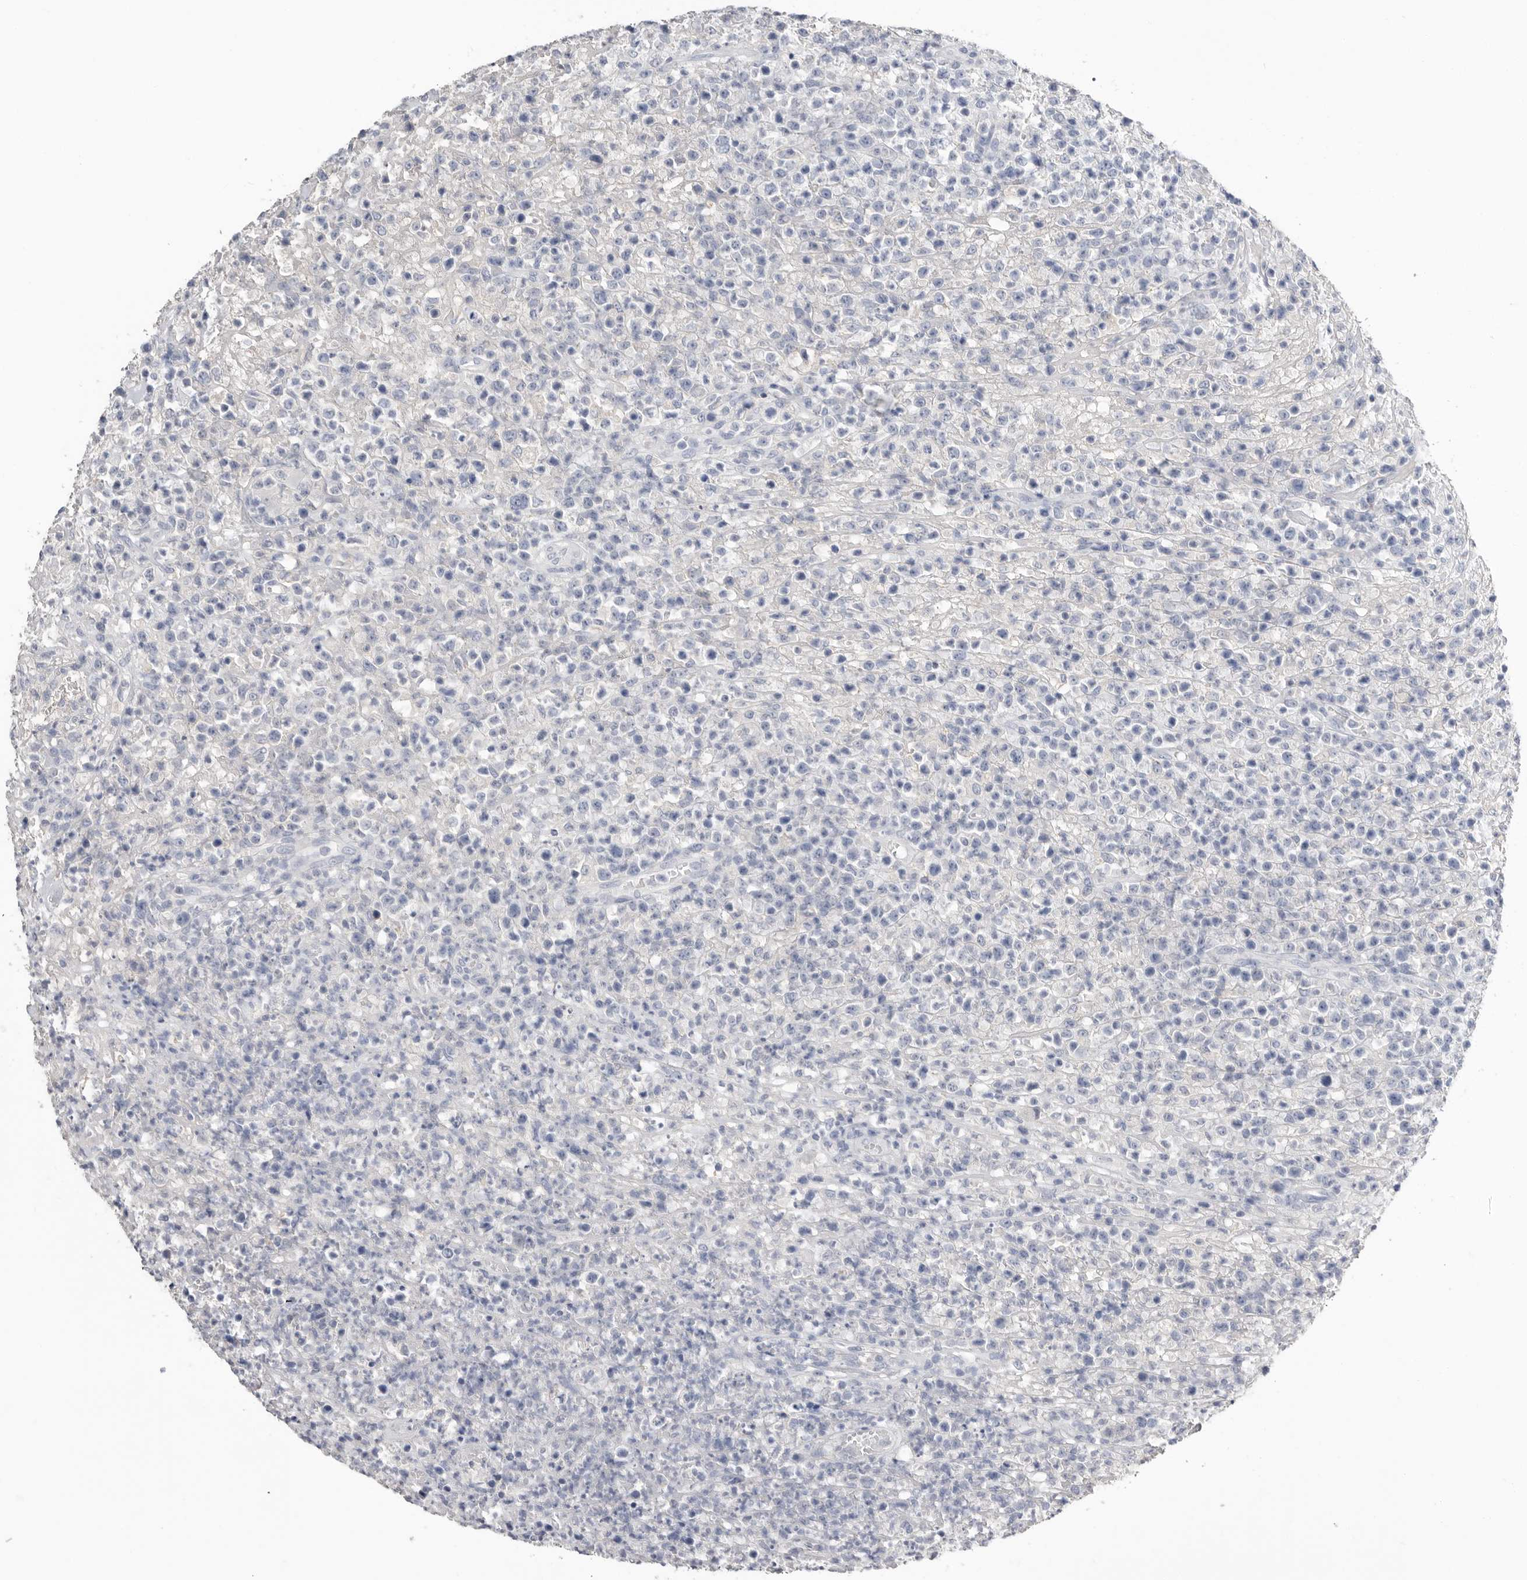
{"staining": {"intensity": "negative", "quantity": "none", "location": "none"}, "tissue": "lymphoma", "cell_type": "Tumor cells", "image_type": "cancer", "snomed": [{"axis": "morphology", "description": "Malignant lymphoma, non-Hodgkin's type, High grade"}, {"axis": "topography", "description": "Colon"}], "caption": "A histopathology image of human high-grade malignant lymphoma, non-Hodgkin's type is negative for staining in tumor cells.", "gene": "APOA2", "patient": {"sex": "female", "age": 53}}